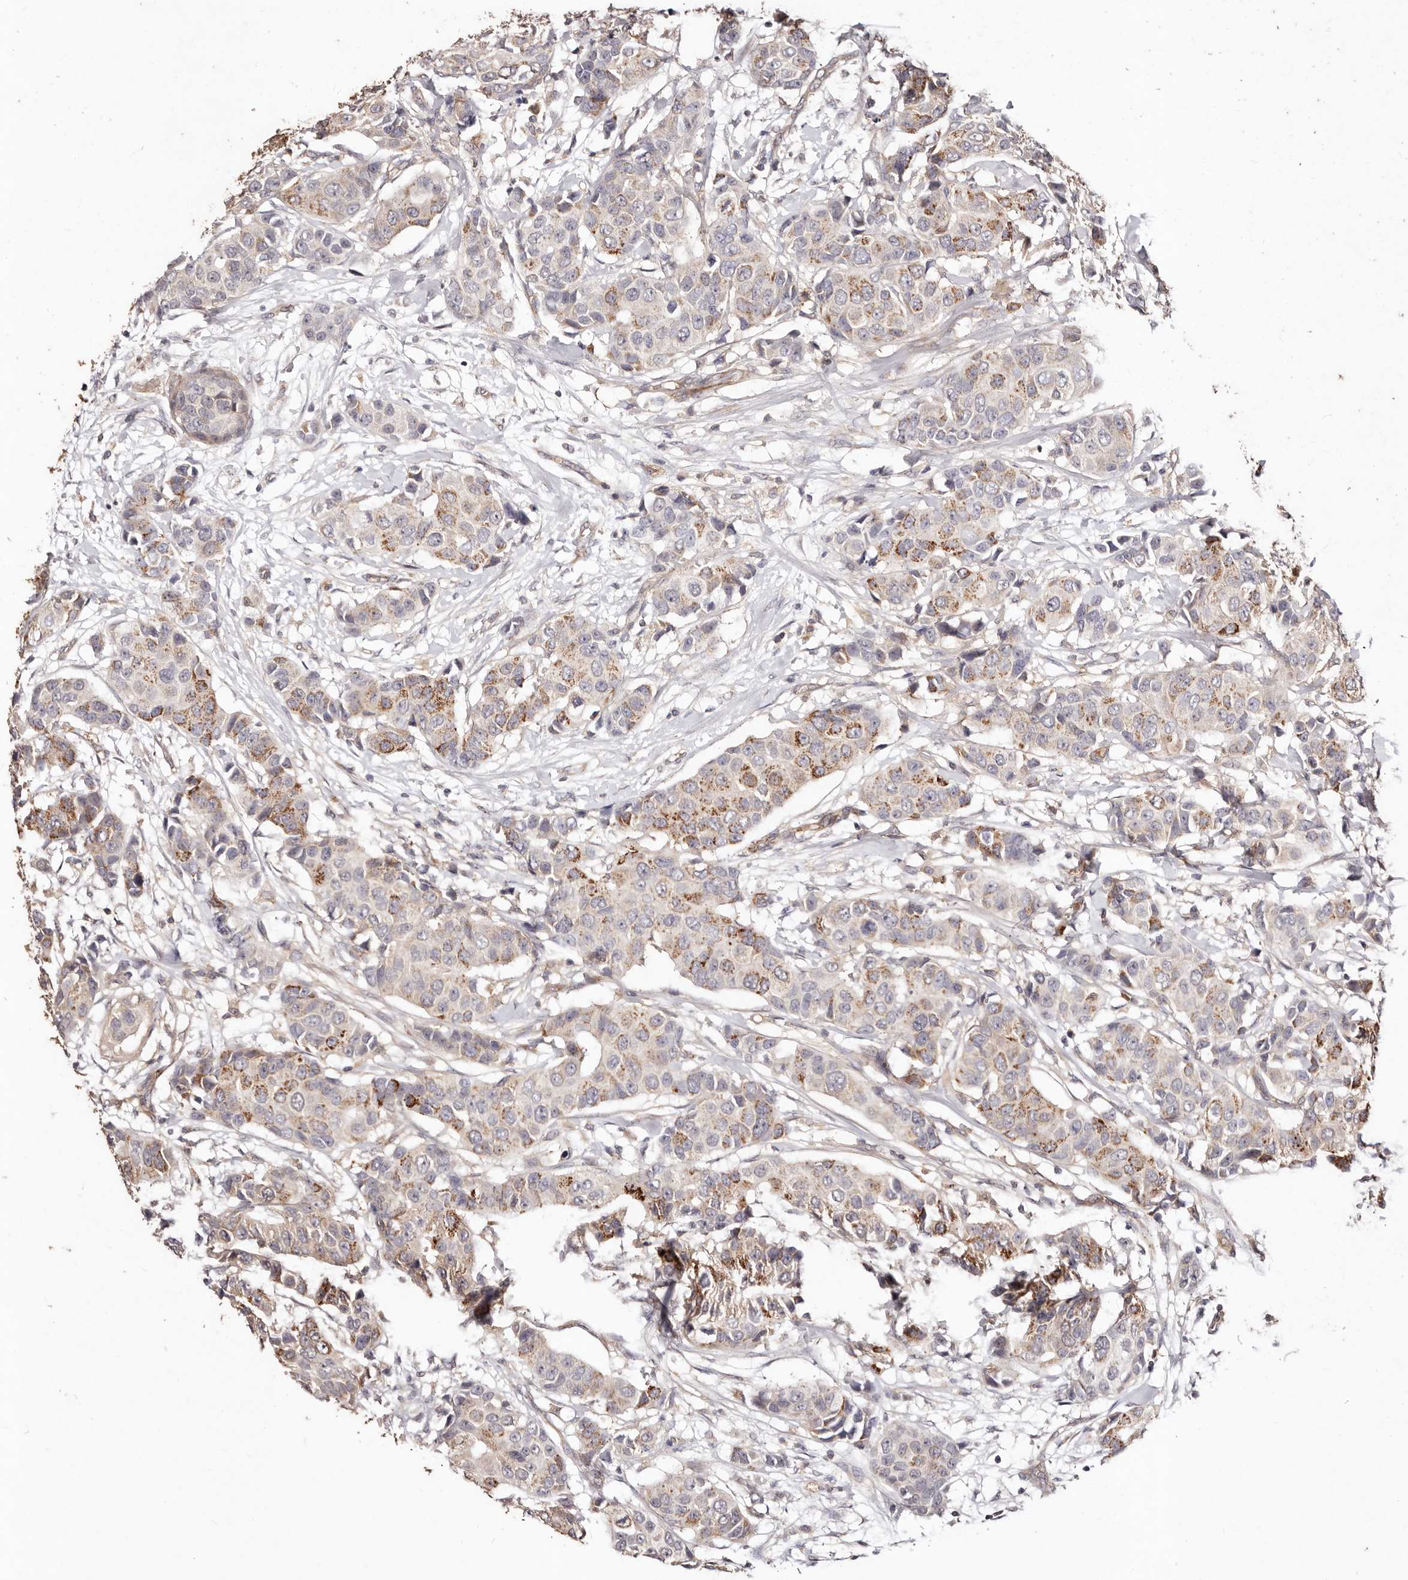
{"staining": {"intensity": "moderate", "quantity": "25%-75%", "location": "cytoplasmic/membranous"}, "tissue": "breast cancer", "cell_type": "Tumor cells", "image_type": "cancer", "snomed": [{"axis": "morphology", "description": "Normal tissue, NOS"}, {"axis": "morphology", "description": "Duct carcinoma"}, {"axis": "topography", "description": "Breast"}], "caption": "Breast cancer was stained to show a protein in brown. There is medium levels of moderate cytoplasmic/membranous staining in approximately 25%-75% of tumor cells.", "gene": "CCL14", "patient": {"sex": "female", "age": 39}}